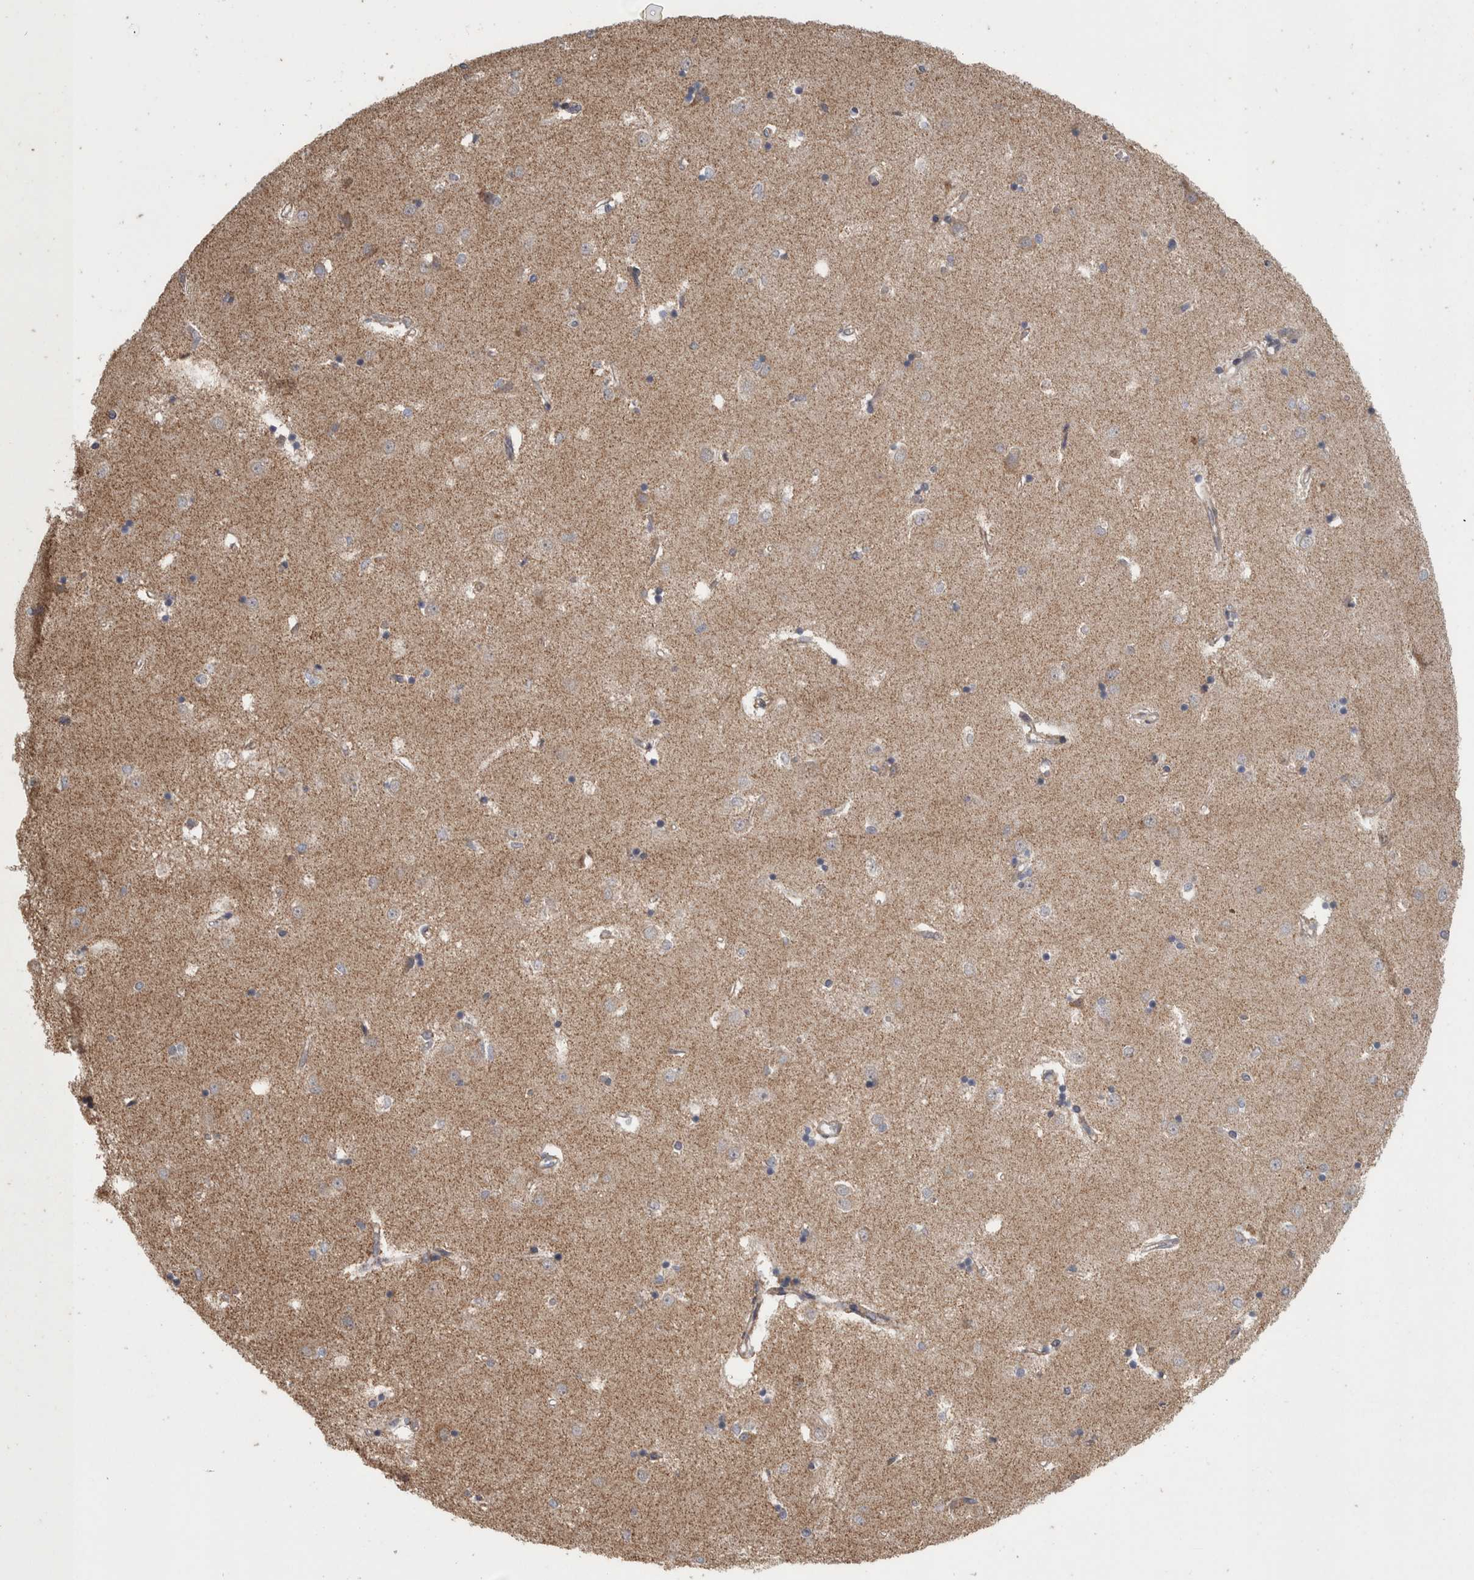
{"staining": {"intensity": "weak", "quantity": "25%-75%", "location": "cytoplasmic/membranous"}, "tissue": "caudate", "cell_type": "Glial cells", "image_type": "normal", "snomed": [{"axis": "morphology", "description": "Normal tissue, NOS"}, {"axis": "topography", "description": "Lateral ventricle wall"}], "caption": "A high-resolution histopathology image shows IHC staining of normal caudate, which shows weak cytoplasmic/membranous positivity in approximately 25%-75% of glial cells. (DAB = brown stain, brightfield microscopy at high magnification).", "gene": "SCO1", "patient": {"sex": "male", "age": 45}}